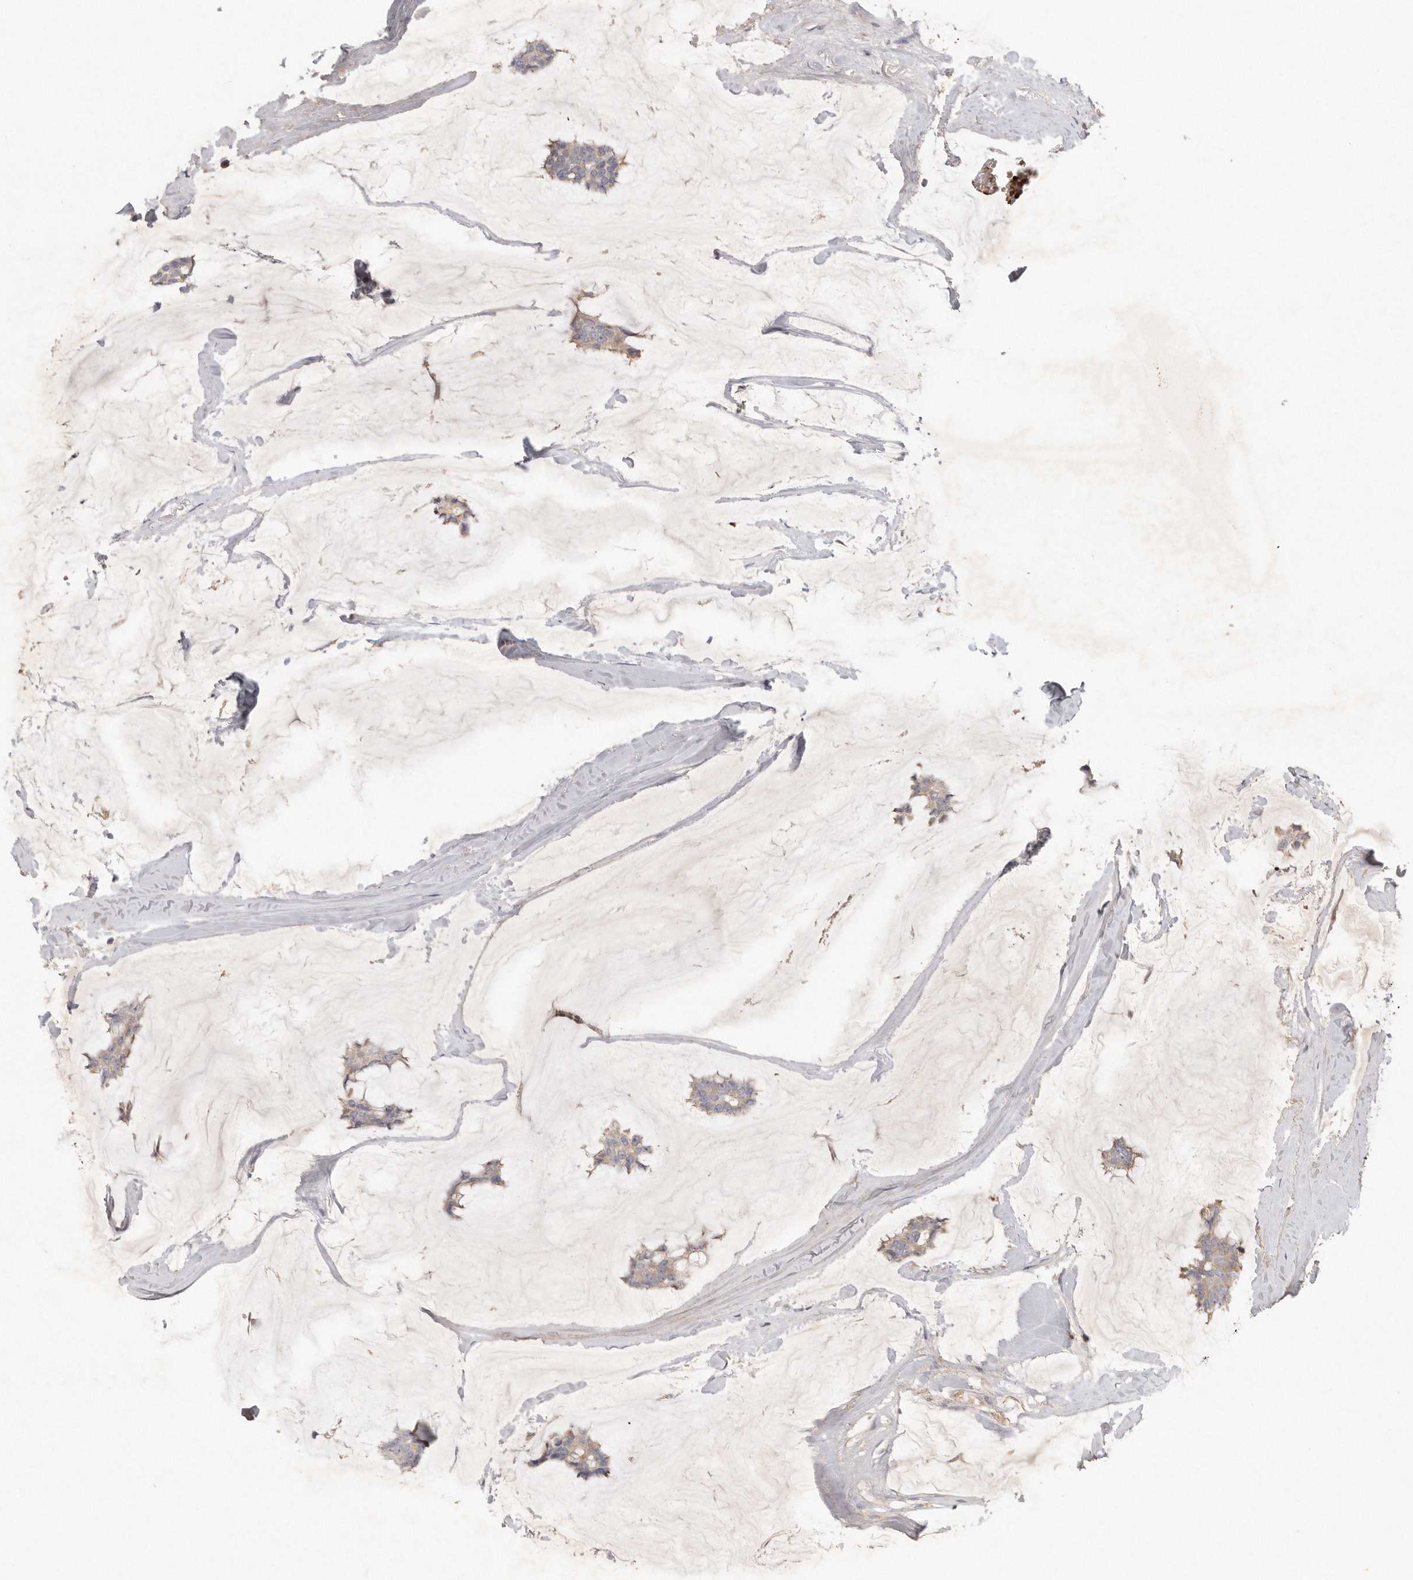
{"staining": {"intensity": "weak", "quantity": "25%-75%", "location": "cytoplasmic/membranous"}, "tissue": "breast cancer", "cell_type": "Tumor cells", "image_type": "cancer", "snomed": [{"axis": "morphology", "description": "Duct carcinoma"}, {"axis": "topography", "description": "Breast"}], "caption": "Immunohistochemical staining of breast cancer (infiltrating ductal carcinoma) exhibits low levels of weak cytoplasmic/membranous expression in about 25%-75% of tumor cells.", "gene": "CFAP298", "patient": {"sex": "female", "age": 93}}